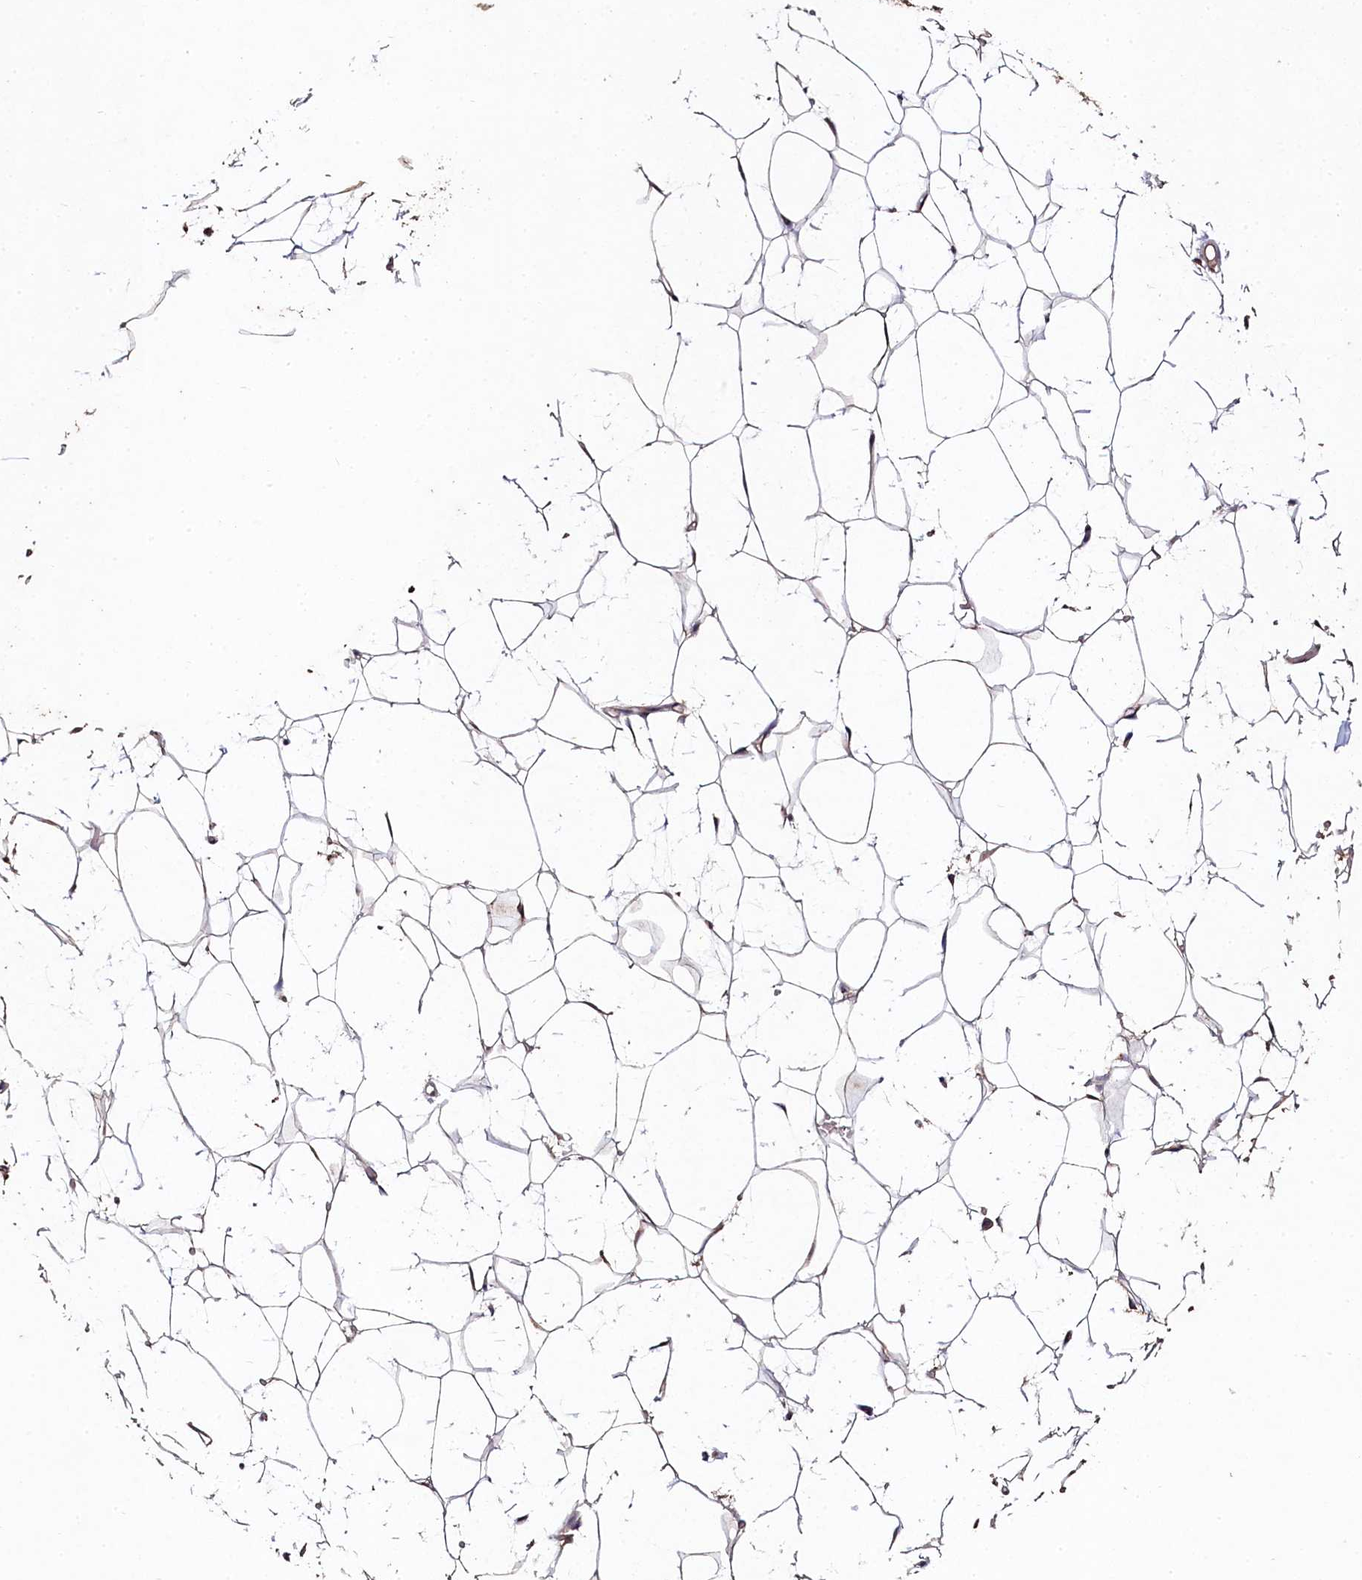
{"staining": {"intensity": "weak", "quantity": ">75%", "location": "cytoplasmic/membranous"}, "tissue": "adipose tissue", "cell_type": "Adipocytes", "image_type": "normal", "snomed": [{"axis": "morphology", "description": "Normal tissue, NOS"}, {"axis": "topography", "description": "Breast"}], "caption": "Adipose tissue stained with a brown dye shows weak cytoplasmic/membranous positive staining in about >75% of adipocytes.", "gene": "SEC24C", "patient": {"sex": "female", "age": 26}}